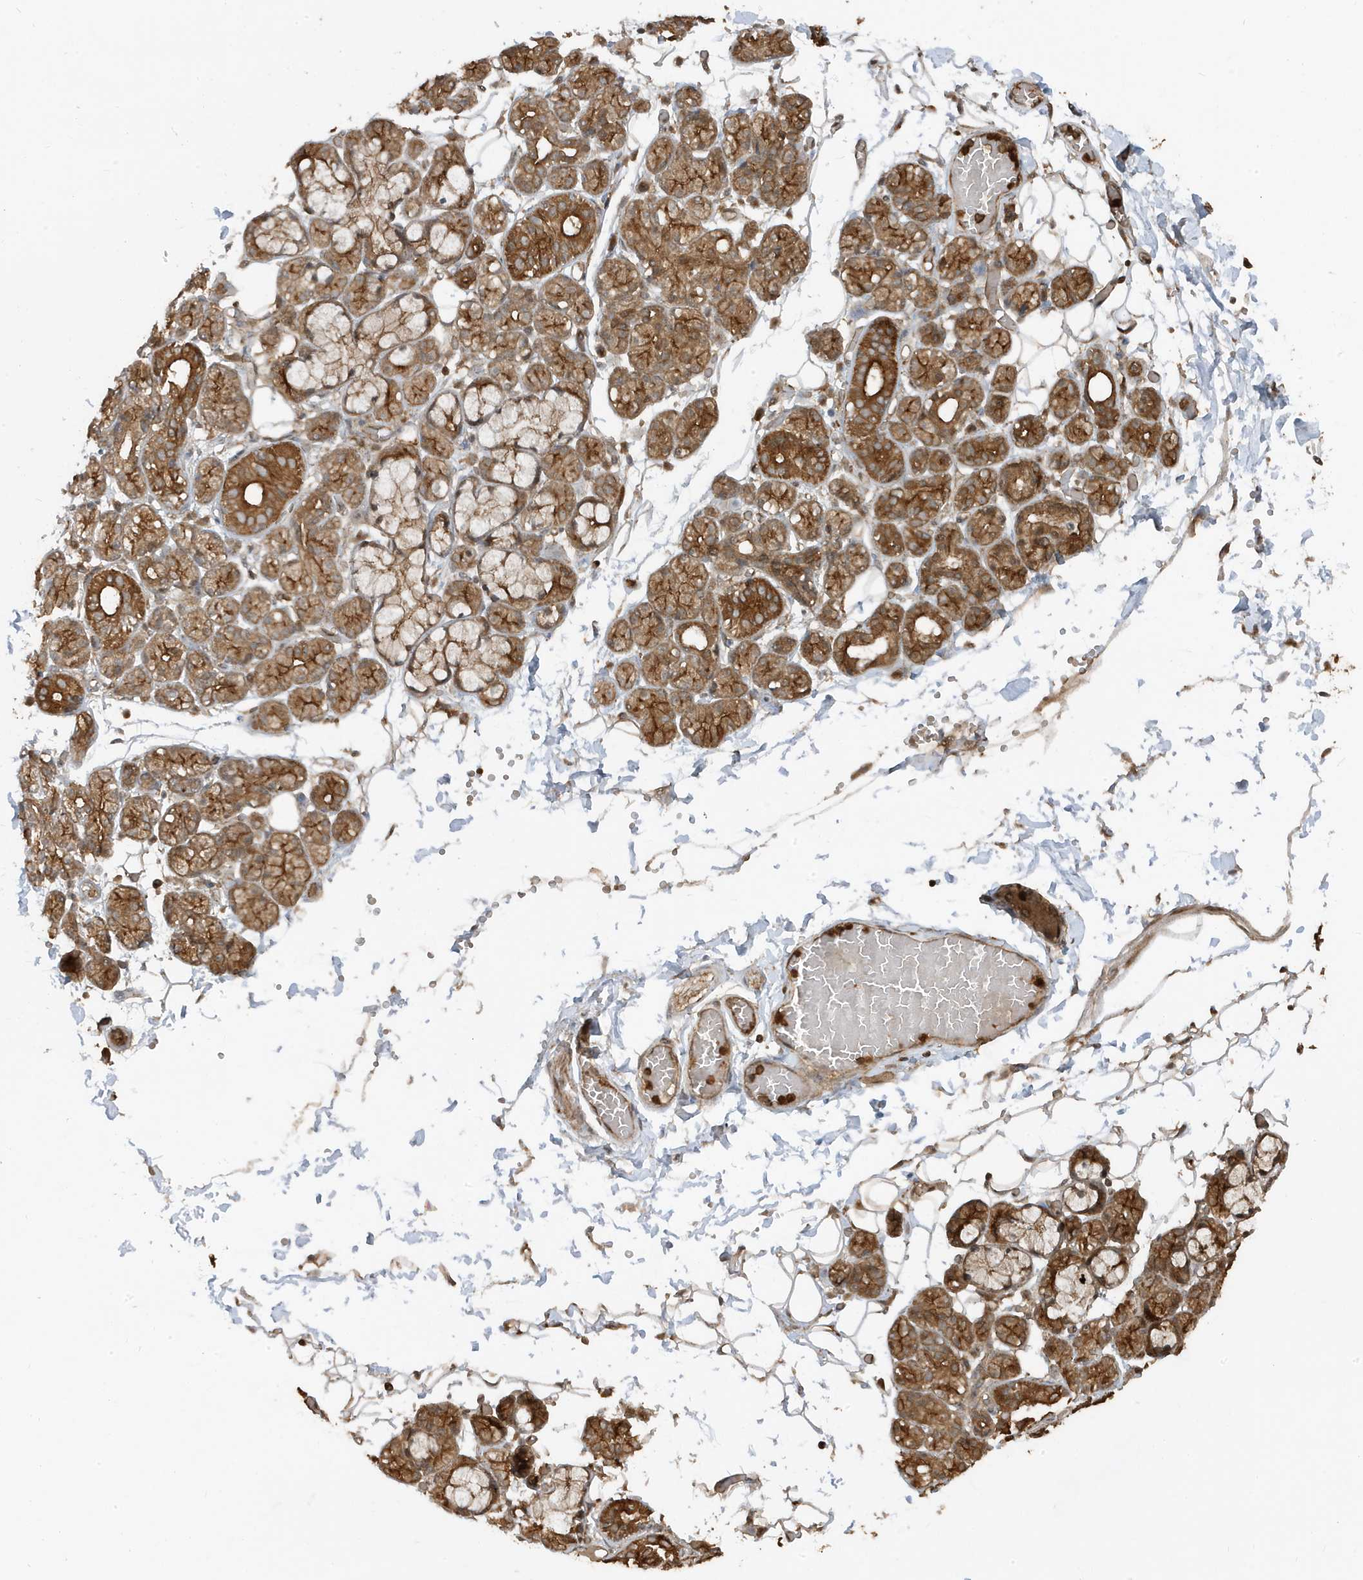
{"staining": {"intensity": "strong", "quantity": ">75%", "location": "cytoplasmic/membranous"}, "tissue": "salivary gland", "cell_type": "Glandular cells", "image_type": "normal", "snomed": [{"axis": "morphology", "description": "Normal tissue, NOS"}, {"axis": "topography", "description": "Salivary gland"}], "caption": "Immunohistochemical staining of unremarkable salivary gland demonstrates strong cytoplasmic/membranous protein positivity in about >75% of glandular cells.", "gene": "ASAP1", "patient": {"sex": "male", "age": 63}}